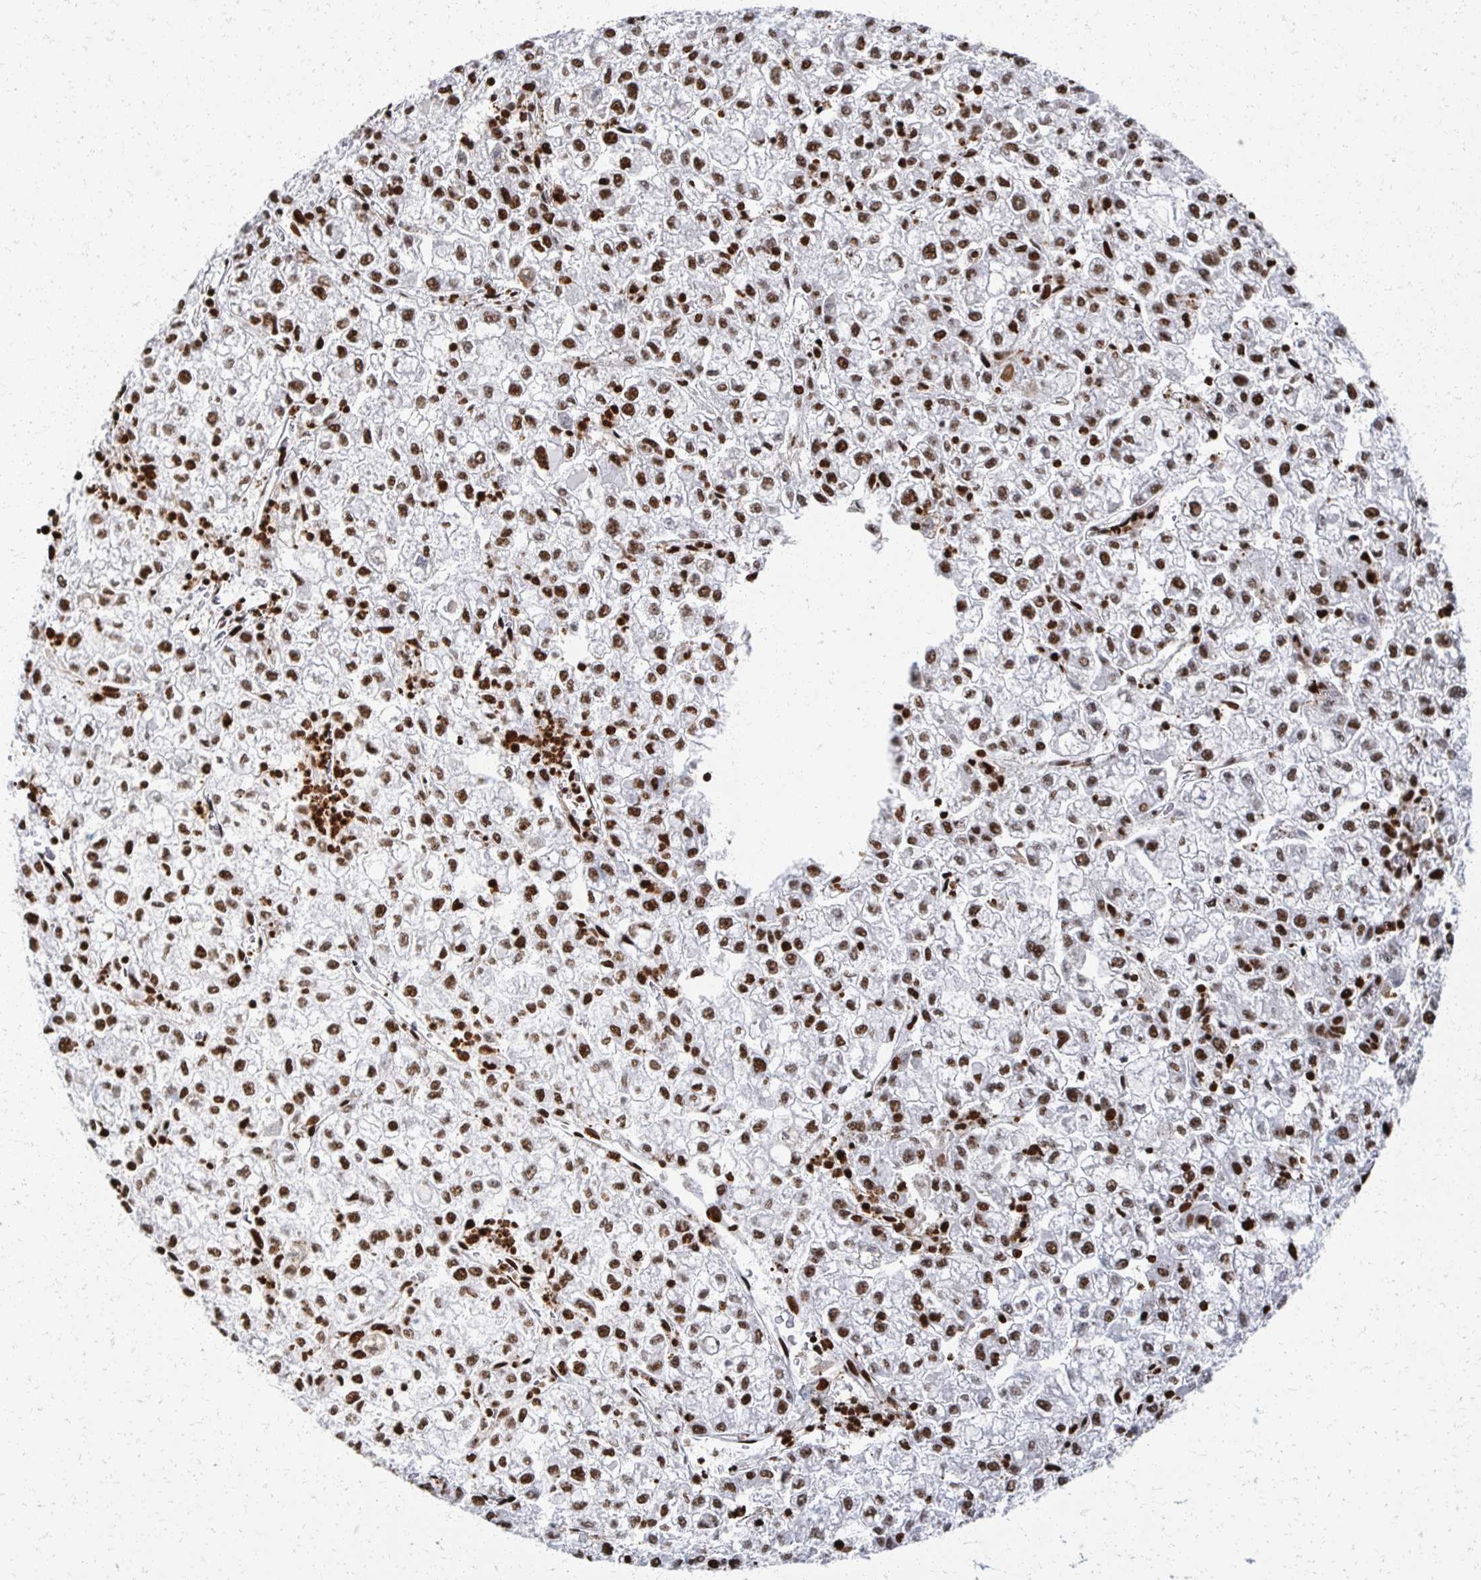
{"staining": {"intensity": "strong", "quantity": ">75%", "location": "nuclear"}, "tissue": "liver cancer", "cell_type": "Tumor cells", "image_type": "cancer", "snomed": [{"axis": "morphology", "description": "Carcinoma, Hepatocellular, NOS"}, {"axis": "topography", "description": "Liver"}], "caption": "Human liver cancer stained with a protein marker reveals strong staining in tumor cells.", "gene": "RBBP7", "patient": {"sex": "male", "age": 40}}